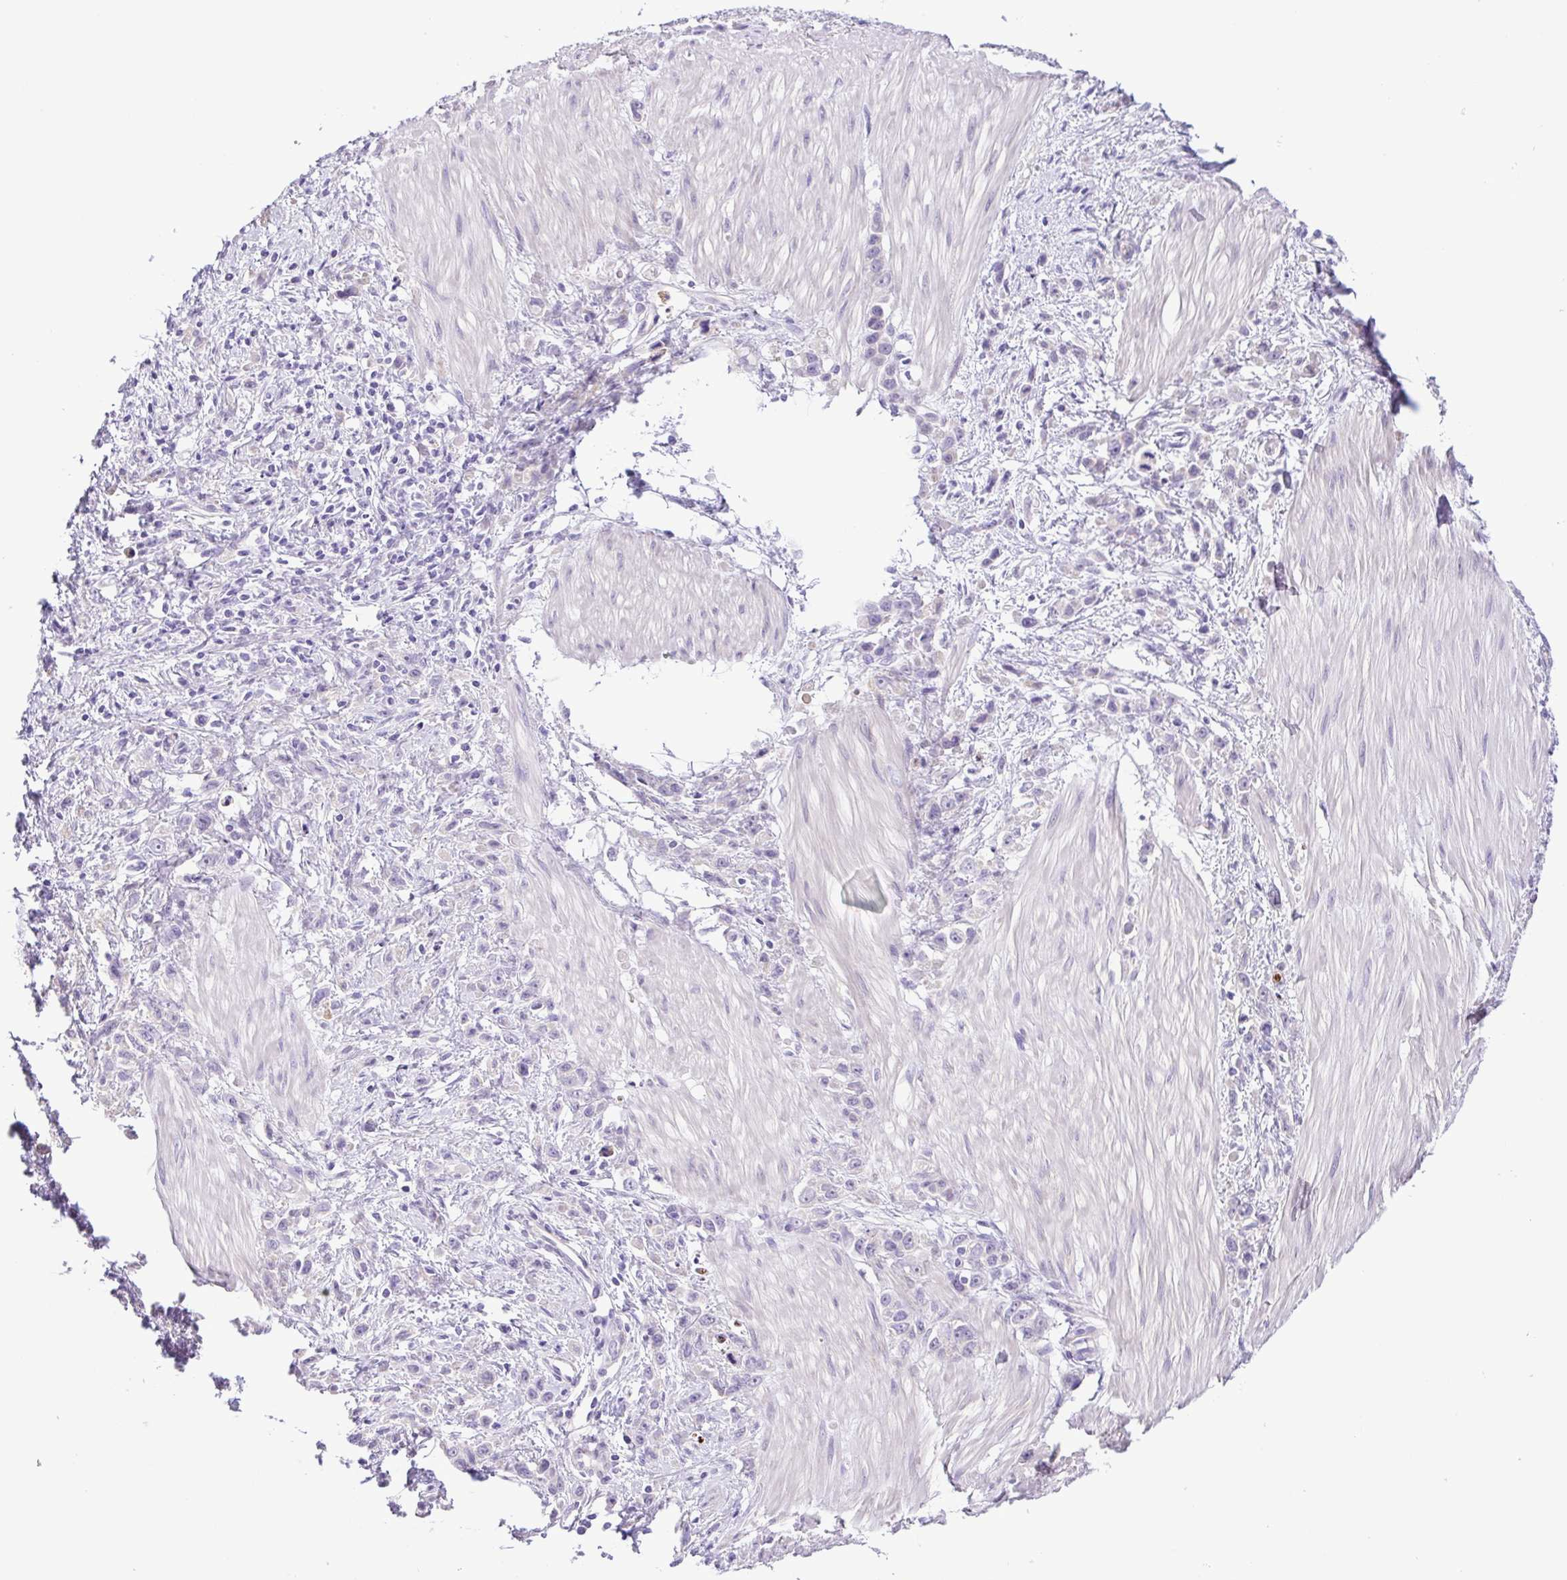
{"staining": {"intensity": "negative", "quantity": "none", "location": "none"}, "tissue": "stomach cancer", "cell_type": "Tumor cells", "image_type": "cancer", "snomed": [{"axis": "morphology", "description": "Adenocarcinoma, NOS"}, {"axis": "topography", "description": "Stomach"}], "caption": "Tumor cells show no significant protein staining in stomach adenocarcinoma. (Stains: DAB (3,3'-diaminobenzidine) immunohistochemistry (IHC) with hematoxylin counter stain, Microscopy: brightfield microscopy at high magnification).", "gene": "DCLK2", "patient": {"sex": "male", "age": 47}}